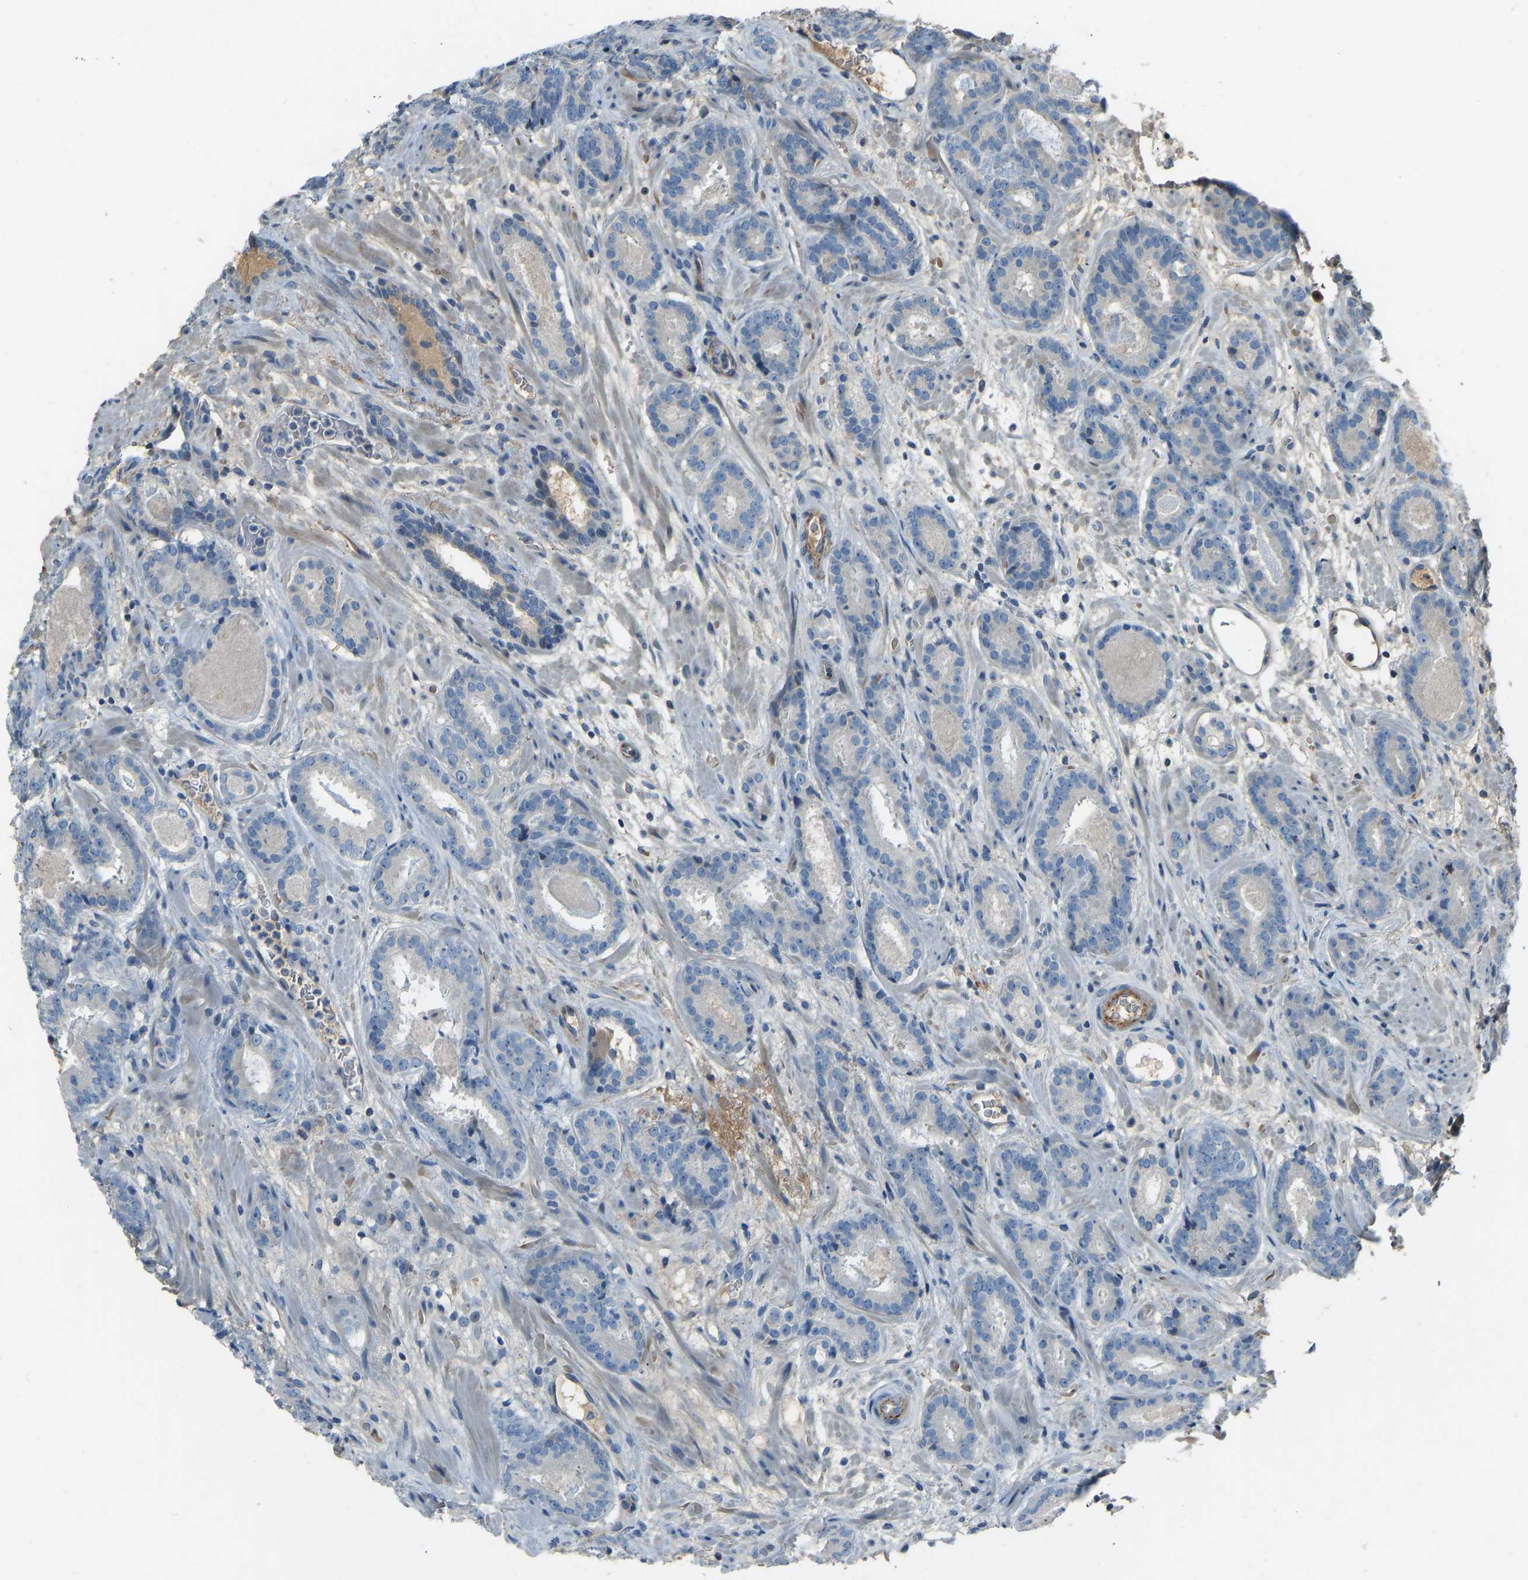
{"staining": {"intensity": "negative", "quantity": "none", "location": "none"}, "tissue": "prostate cancer", "cell_type": "Tumor cells", "image_type": "cancer", "snomed": [{"axis": "morphology", "description": "Adenocarcinoma, Low grade"}, {"axis": "topography", "description": "Prostate"}], "caption": "Immunohistochemistry (IHC) of low-grade adenocarcinoma (prostate) reveals no expression in tumor cells.", "gene": "FBLN2", "patient": {"sex": "male", "age": 69}}